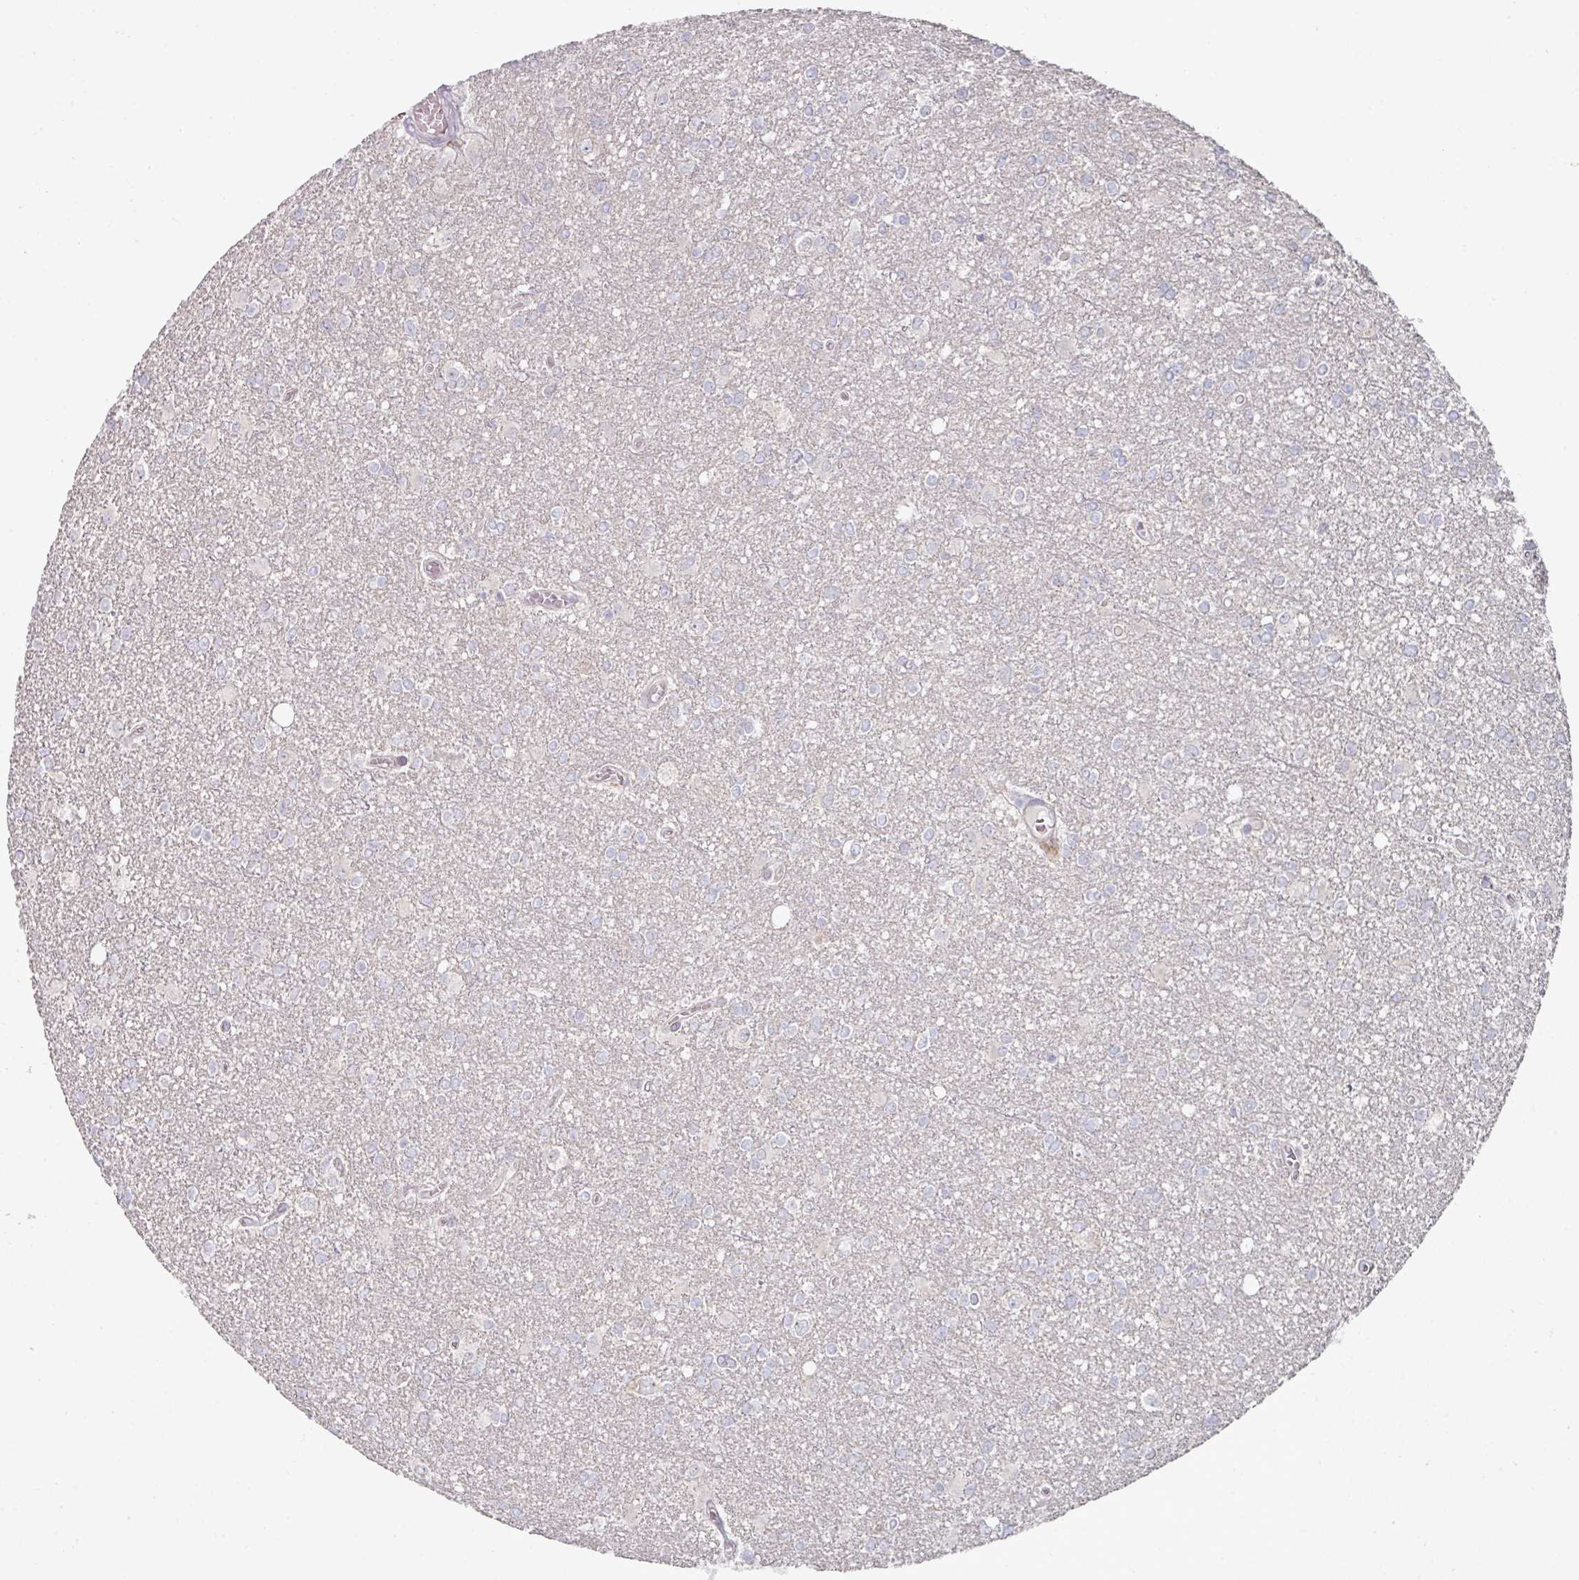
{"staining": {"intensity": "negative", "quantity": "none", "location": "none"}, "tissue": "glioma", "cell_type": "Tumor cells", "image_type": "cancer", "snomed": [{"axis": "morphology", "description": "Glioma, malignant, High grade"}, {"axis": "topography", "description": "Brain"}], "caption": "Tumor cells show no significant expression in malignant high-grade glioma. The staining was performed using DAB to visualize the protein expression in brown, while the nuclei were stained in blue with hematoxylin (Magnification: 20x).", "gene": "WSB2", "patient": {"sex": "male", "age": 48}}